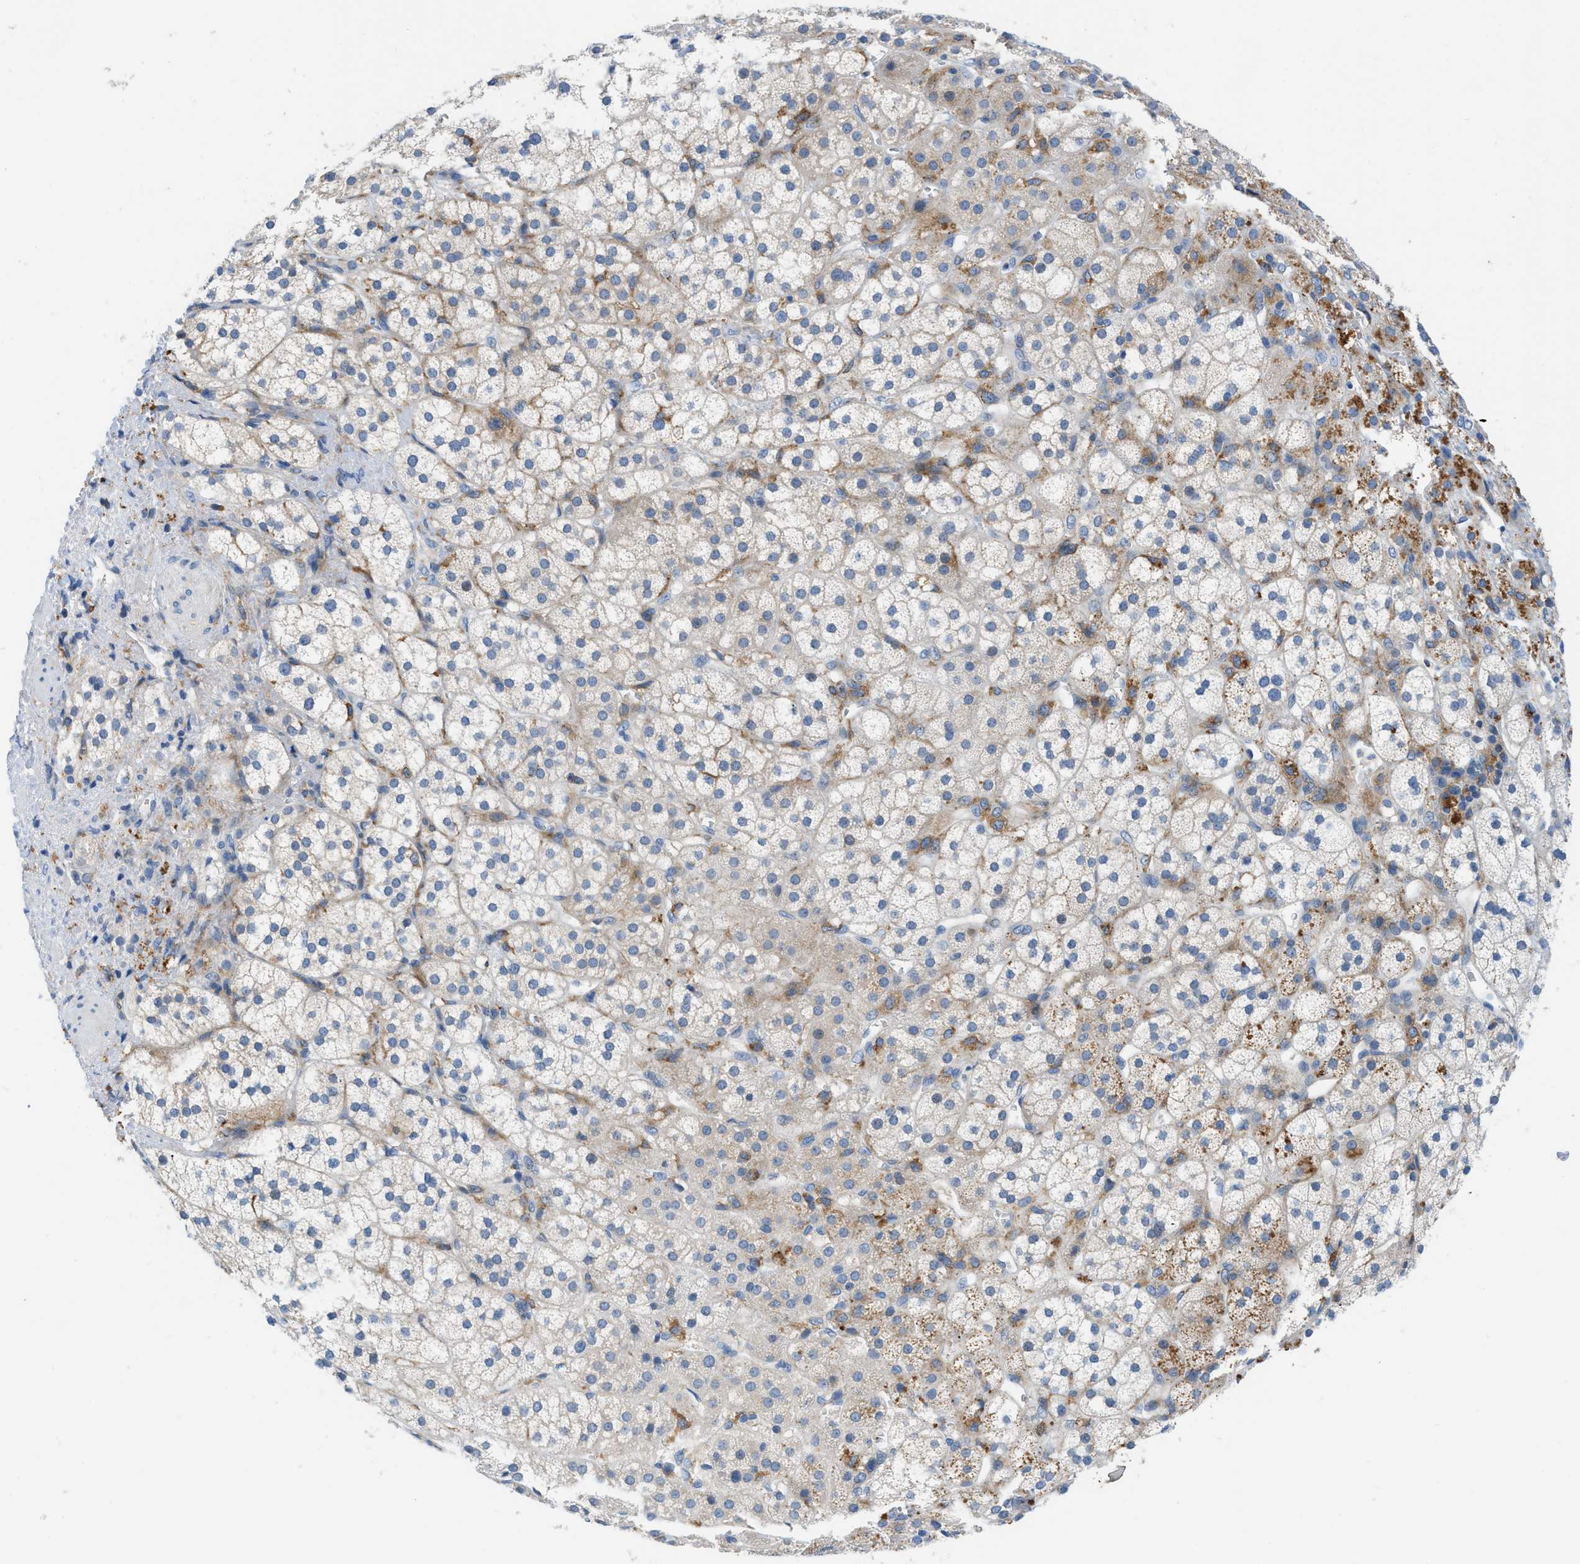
{"staining": {"intensity": "weak", "quantity": "25%-75%", "location": "cytoplasmic/membranous"}, "tissue": "adrenal gland", "cell_type": "Glandular cells", "image_type": "normal", "snomed": [{"axis": "morphology", "description": "Normal tissue, NOS"}, {"axis": "topography", "description": "Adrenal gland"}], "caption": "DAB (3,3'-diaminobenzidine) immunohistochemical staining of unremarkable adrenal gland shows weak cytoplasmic/membranous protein expression in approximately 25%-75% of glandular cells. The protein is shown in brown color, while the nuclei are stained blue.", "gene": "ZNF831", "patient": {"sex": "male", "age": 56}}